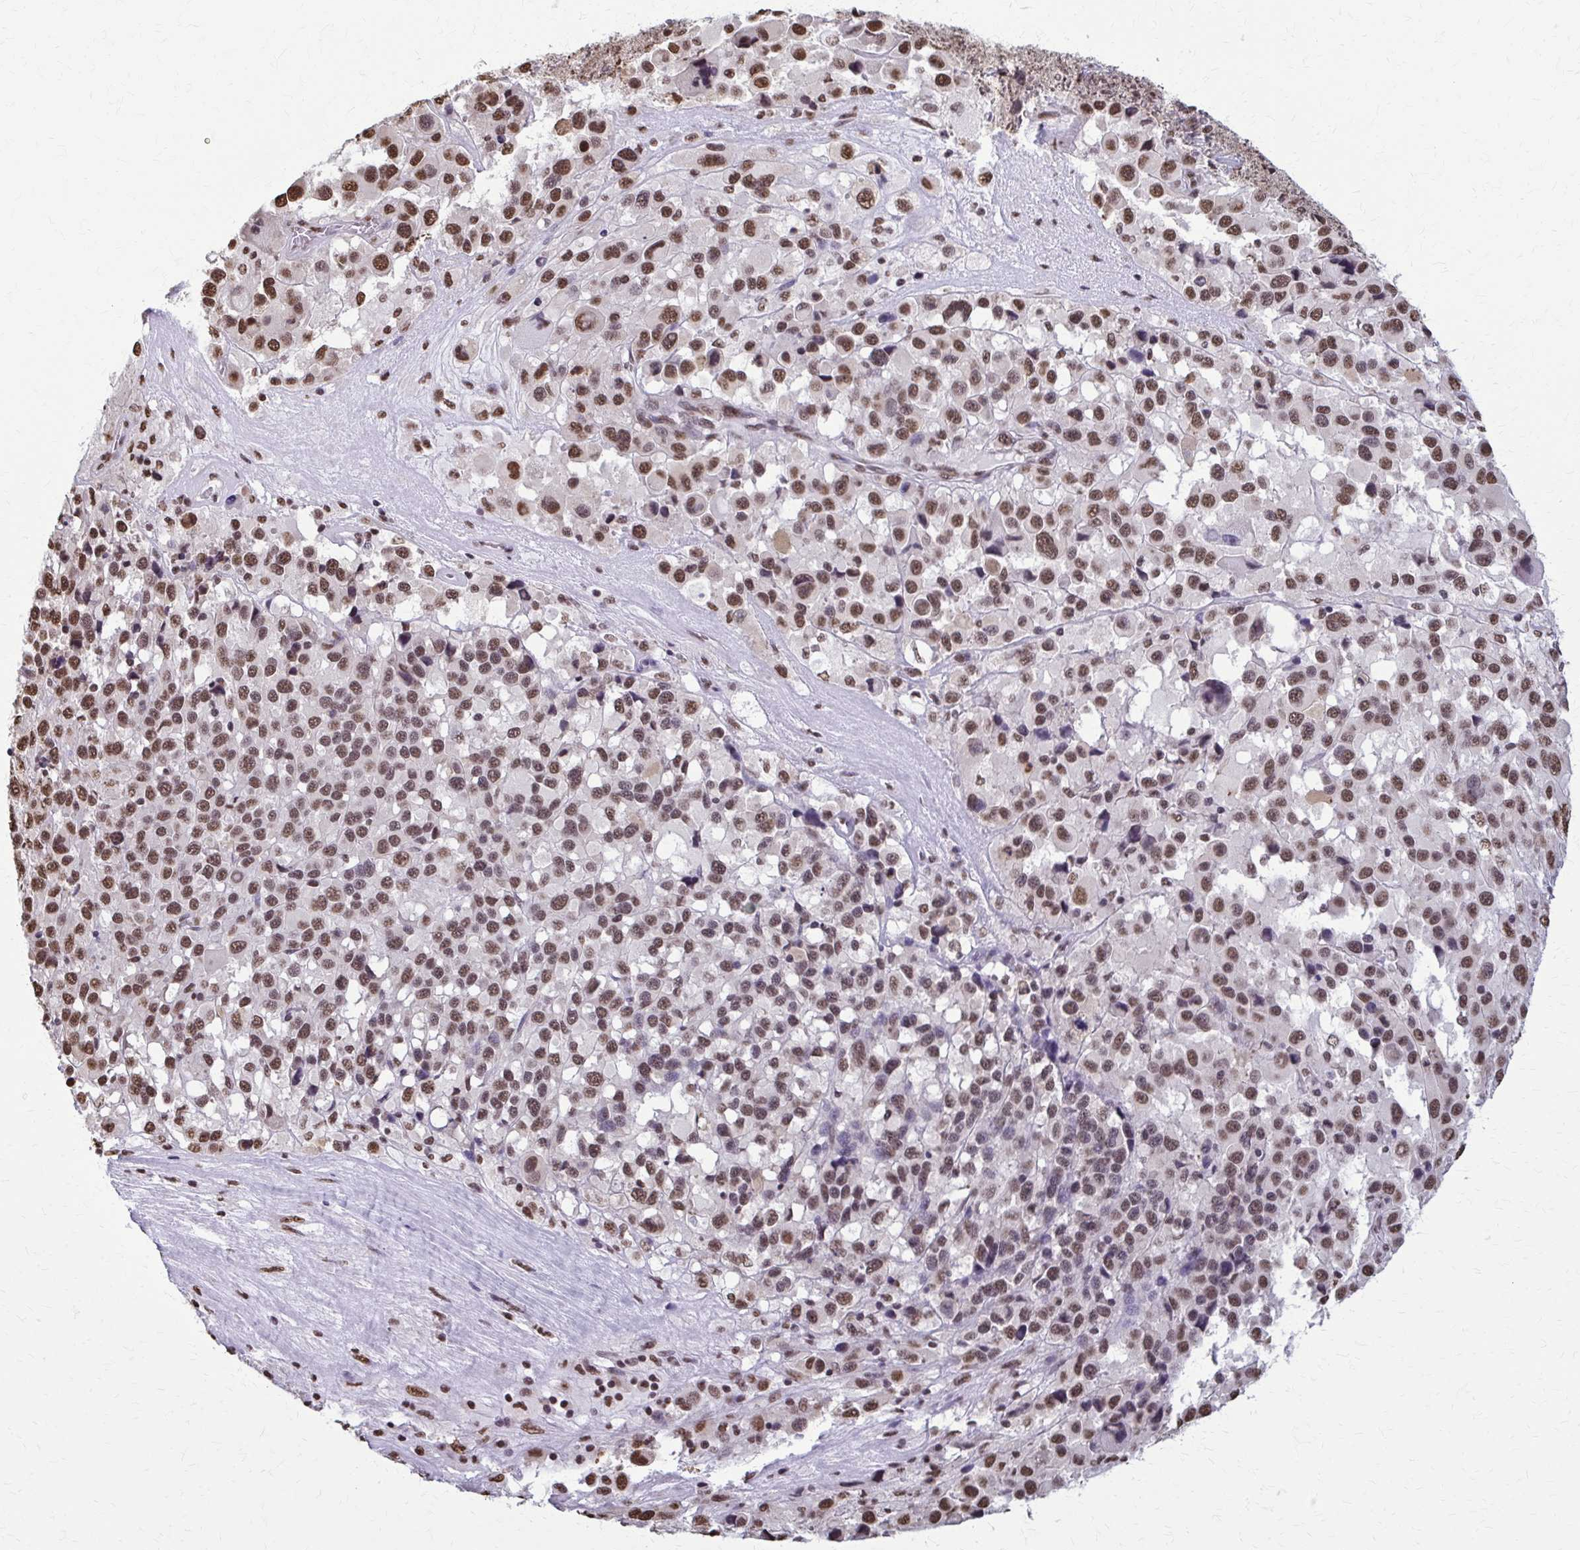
{"staining": {"intensity": "moderate", "quantity": ">75%", "location": "nuclear"}, "tissue": "melanoma", "cell_type": "Tumor cells", "image_type": "cancer", "snomed": [{"axis": "morphology", "description": "Malignant melanoma, Metastatic site"}, {"axis": "topography", "description": "Lymph node"}], "caption": "Melanoma tissue reveals moderate nuclear positivity in about >75% of tumor cells, visualized by immunohistochemistry. (DAB (3,3'-diaminobenzidine) = brown stain, brightfield microscopy at high magnification).", "gene": "SNRPA", "patient": {"sex": "female", "age": 65}}